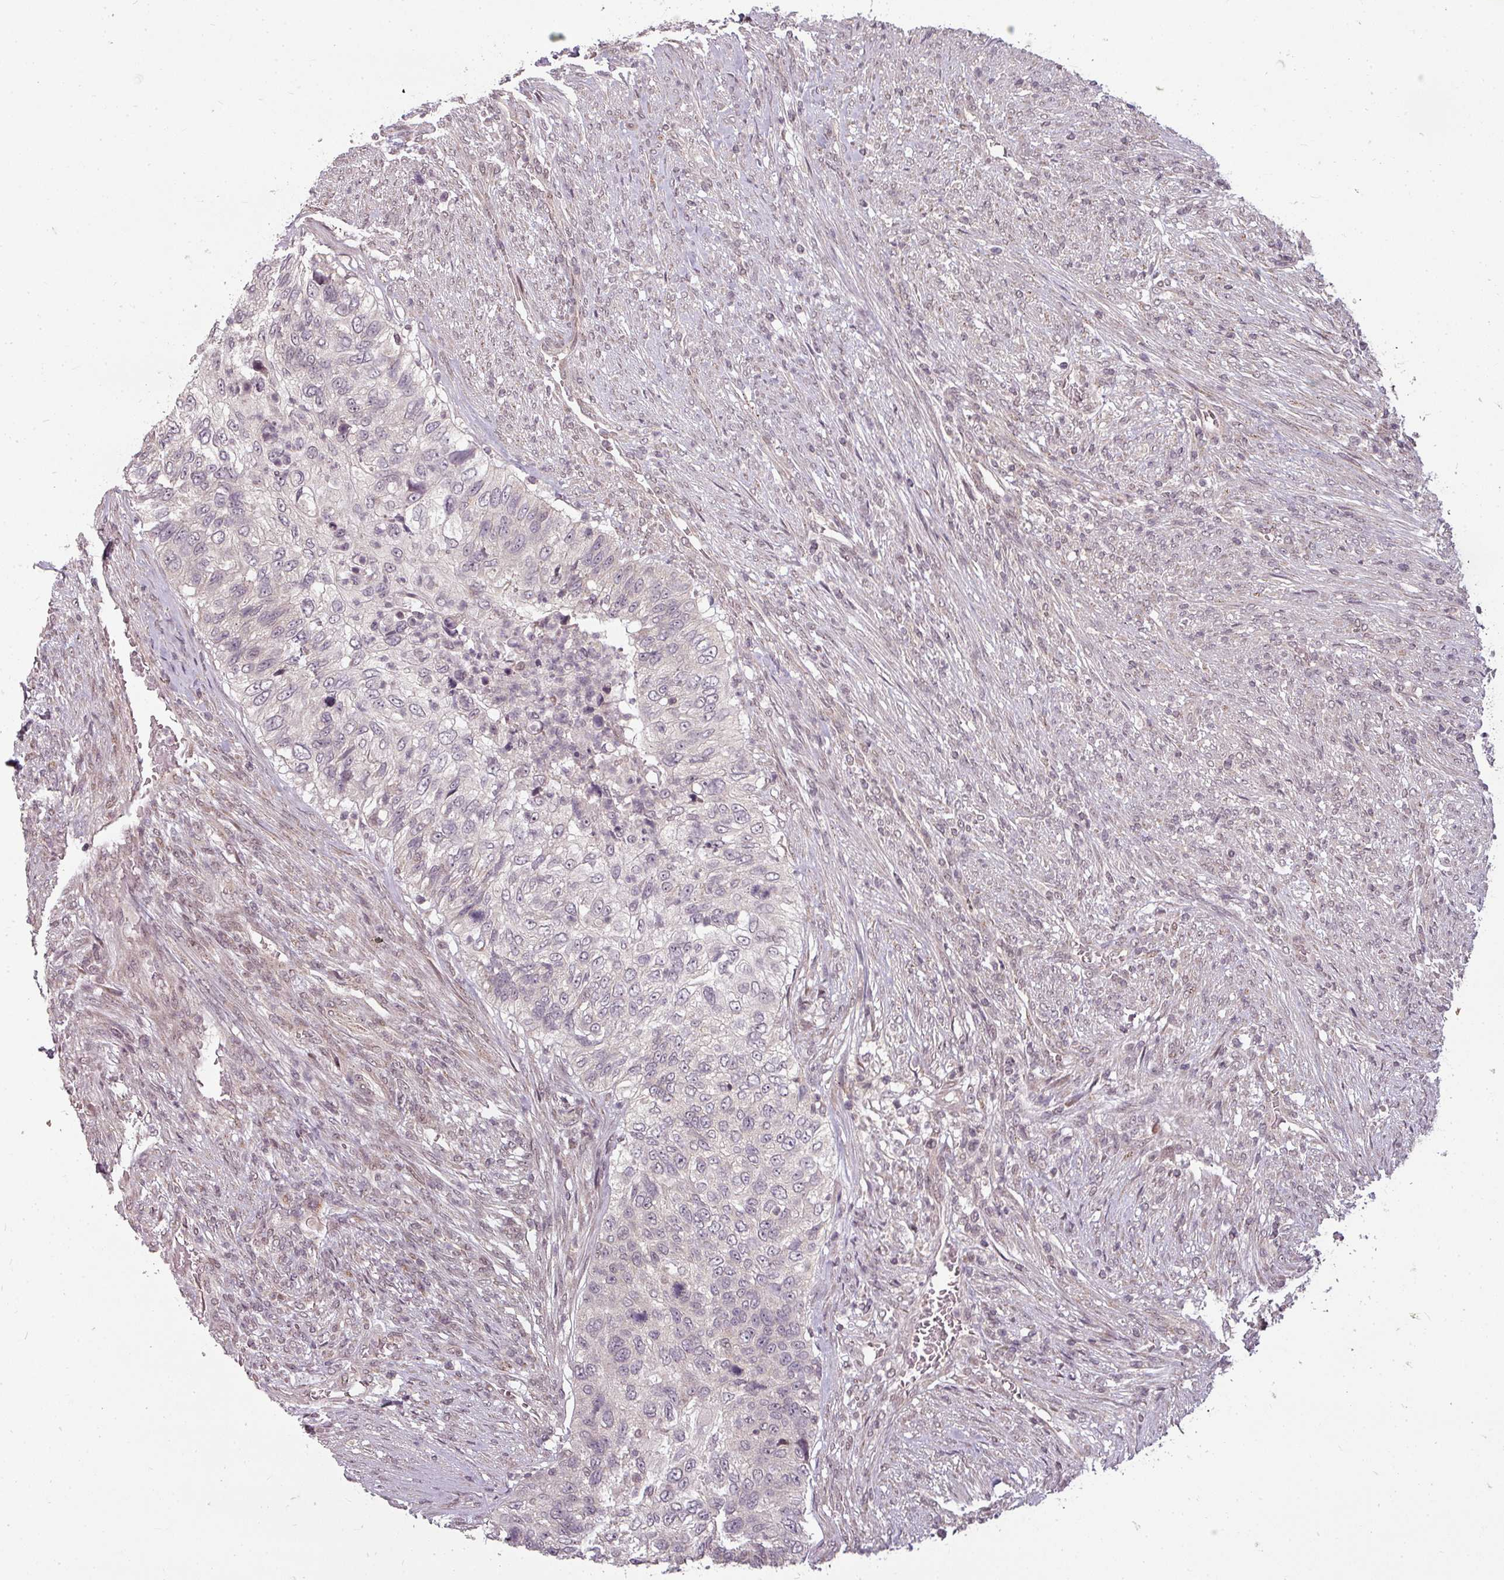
{"staining": {"intensity": "negative", "quantity": "none", "location": "none"}, "tissue": "urothelial cancer", "cell_type": "Tumor cells", "image_type": "cancer", "snomed": [{"axis": "morphology", "description": "Urothelial carcinoma, High grade"}, {"axis": "topography", "description": "Urinary bladder"}], "caption": "The IHC histopathology image has no significant staining in tumor cells of high-grade urothelial carcinoma tissue.", "gene": "CLIC1", "patient": {"sex": "female", "age": 60}}